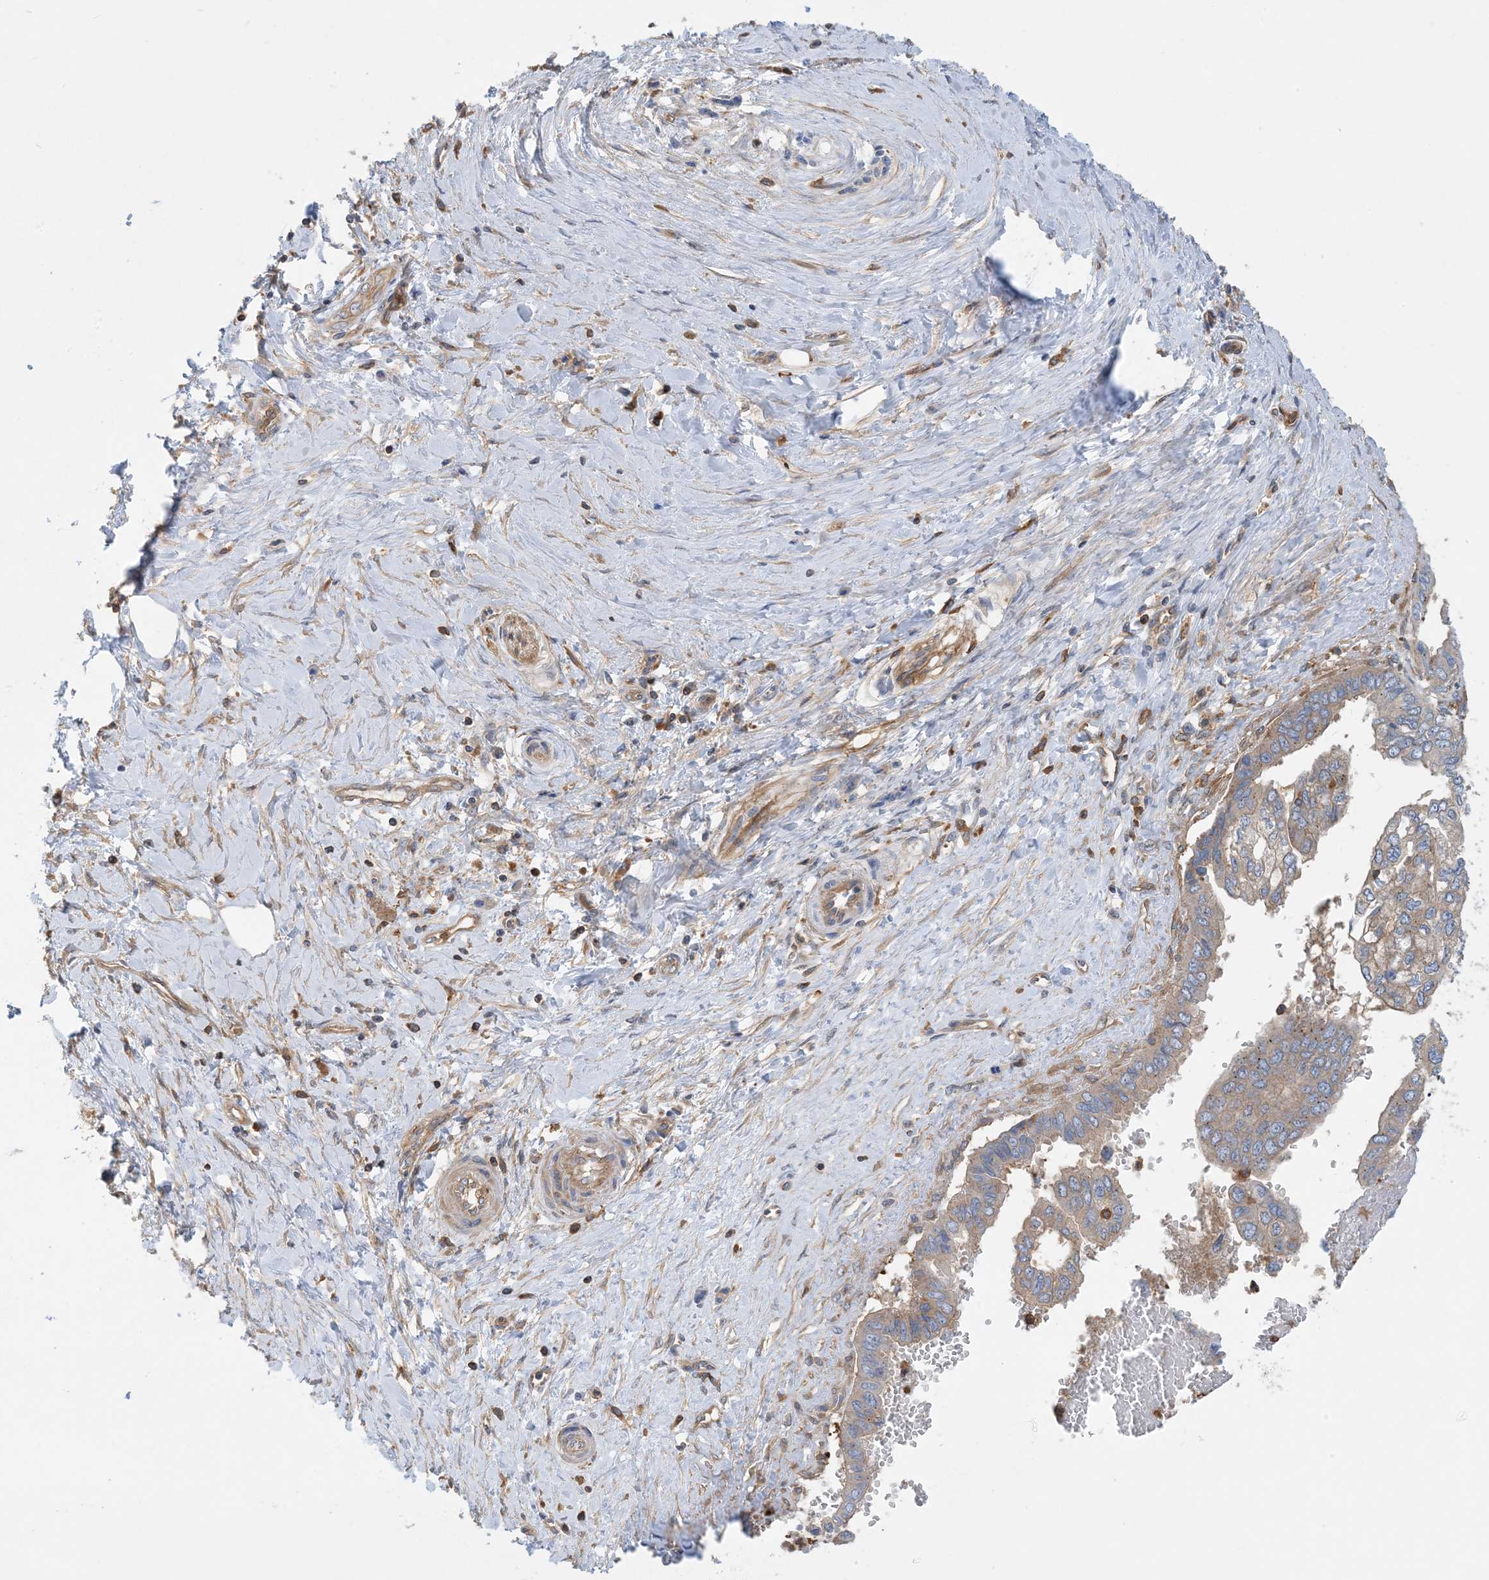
{"staining": {"intensity": "moderate", "quantity": ">75%", "location": "cytoplasmic/membranous"}, "tissue": "pancreatic cancer", "cell_type": "Tumor cells", "image_type": "cancer", "snomed": [{"axis": "morphology", "description": "Adenocarcinoma, NOS"}, {"axis": "topography", "description": "Pancreas"}], "caption": "Moderate cytoplasmic/membranous protein positivity is appreciated in approximately >75% of tumor cells in pancreatic cancer.", "gene": "SFMBT2", "patient": {"sex": "male", "age": 51}}